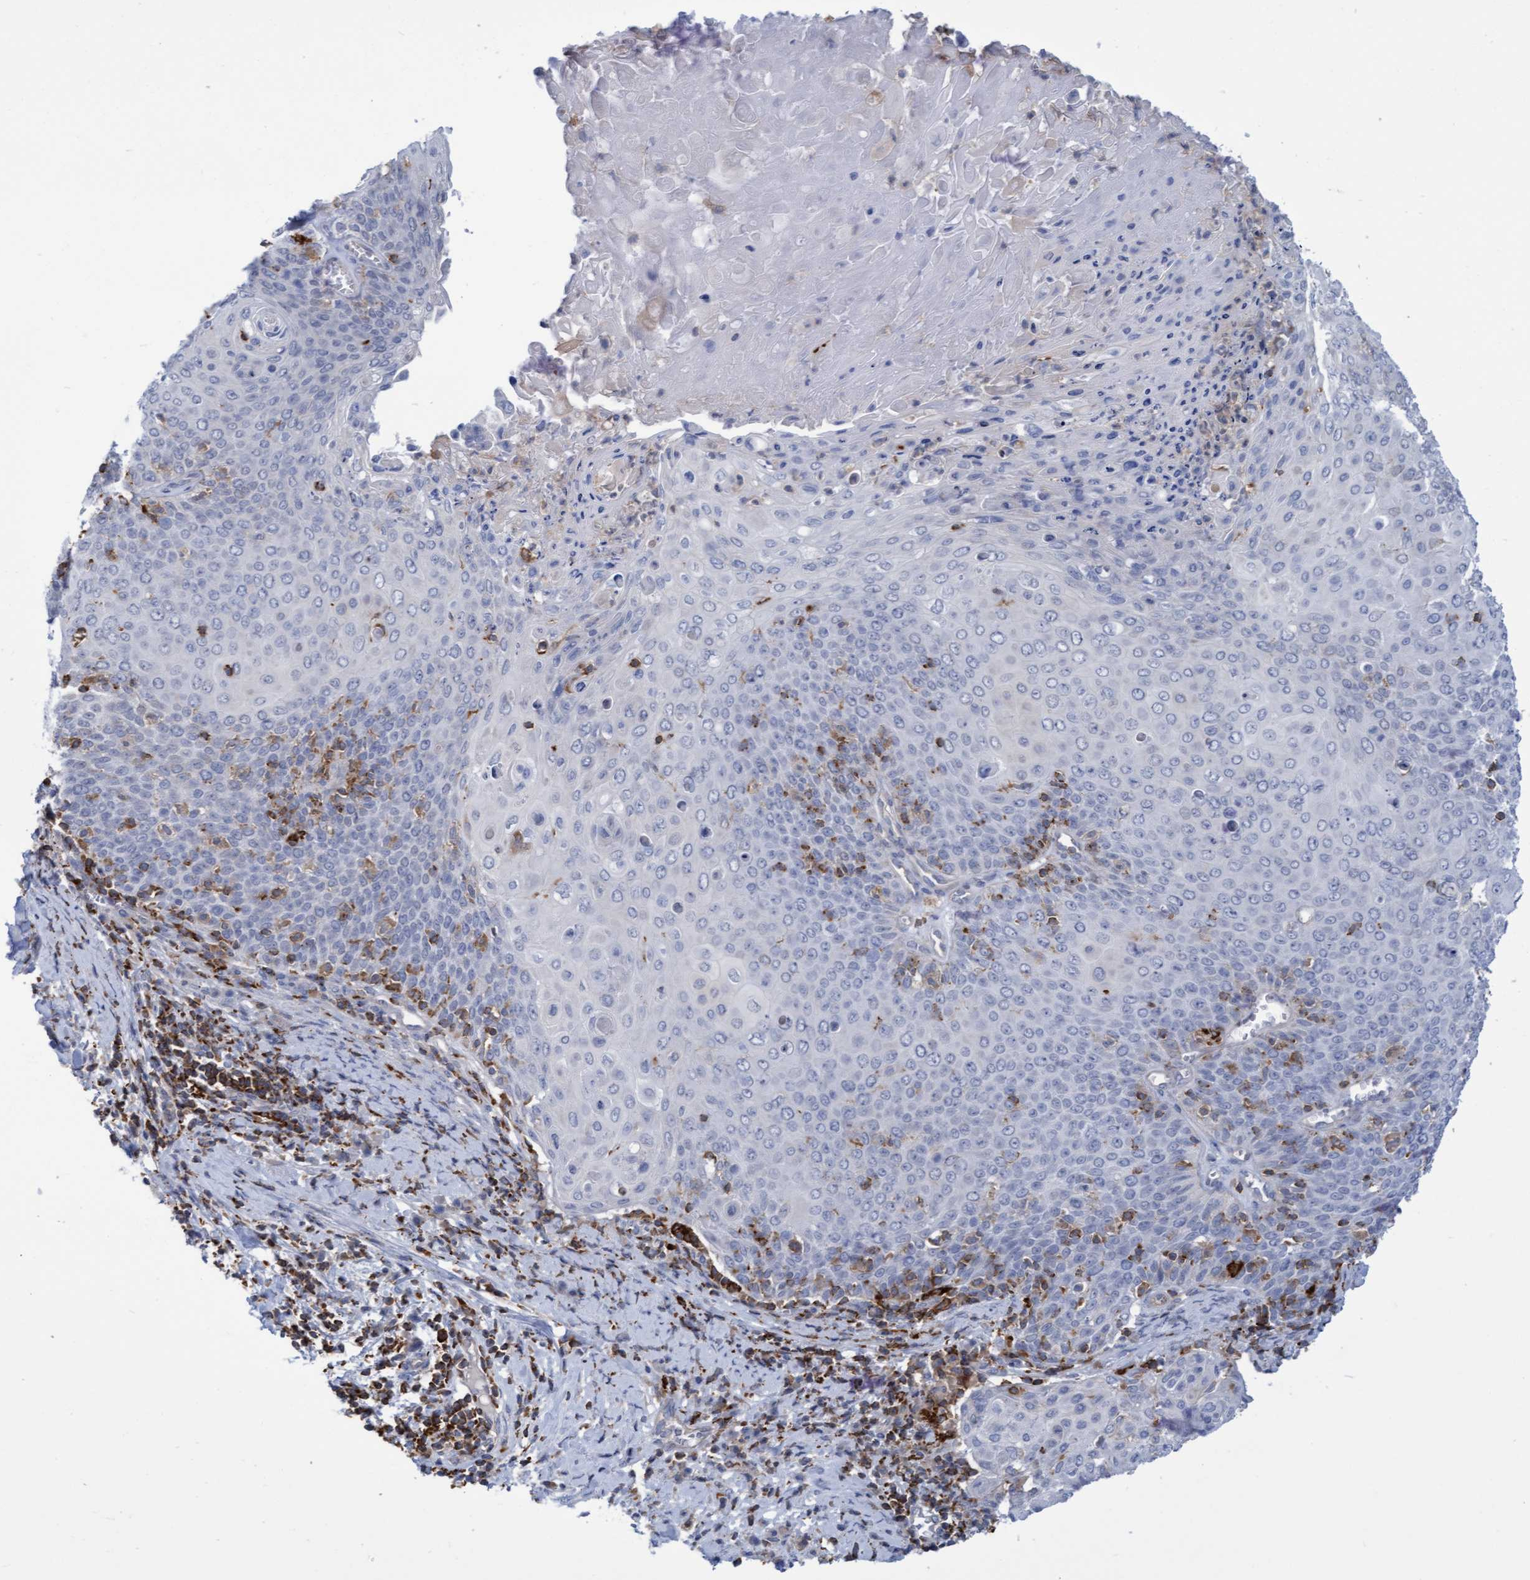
{"staining": {"intensity": "negative", "quantity": "none", "location": "none"}, "tissue": "cervical cancer", "cell_type": "Tumor cells", "image_type": "cancer", "snomed": [{"axis": "morphology", "description": "Squamous cell carcinoma, NOS"}, {"axis": "topography", "description": "Cervix"}], "caption": "An immunohistochemistry (IHC) histopathology image of cervical cancer is shown. There is no staining in tumor cells of cervical cancer.", "gene": "FNBP1", "patient": {"sex": "female", "age": 39}}